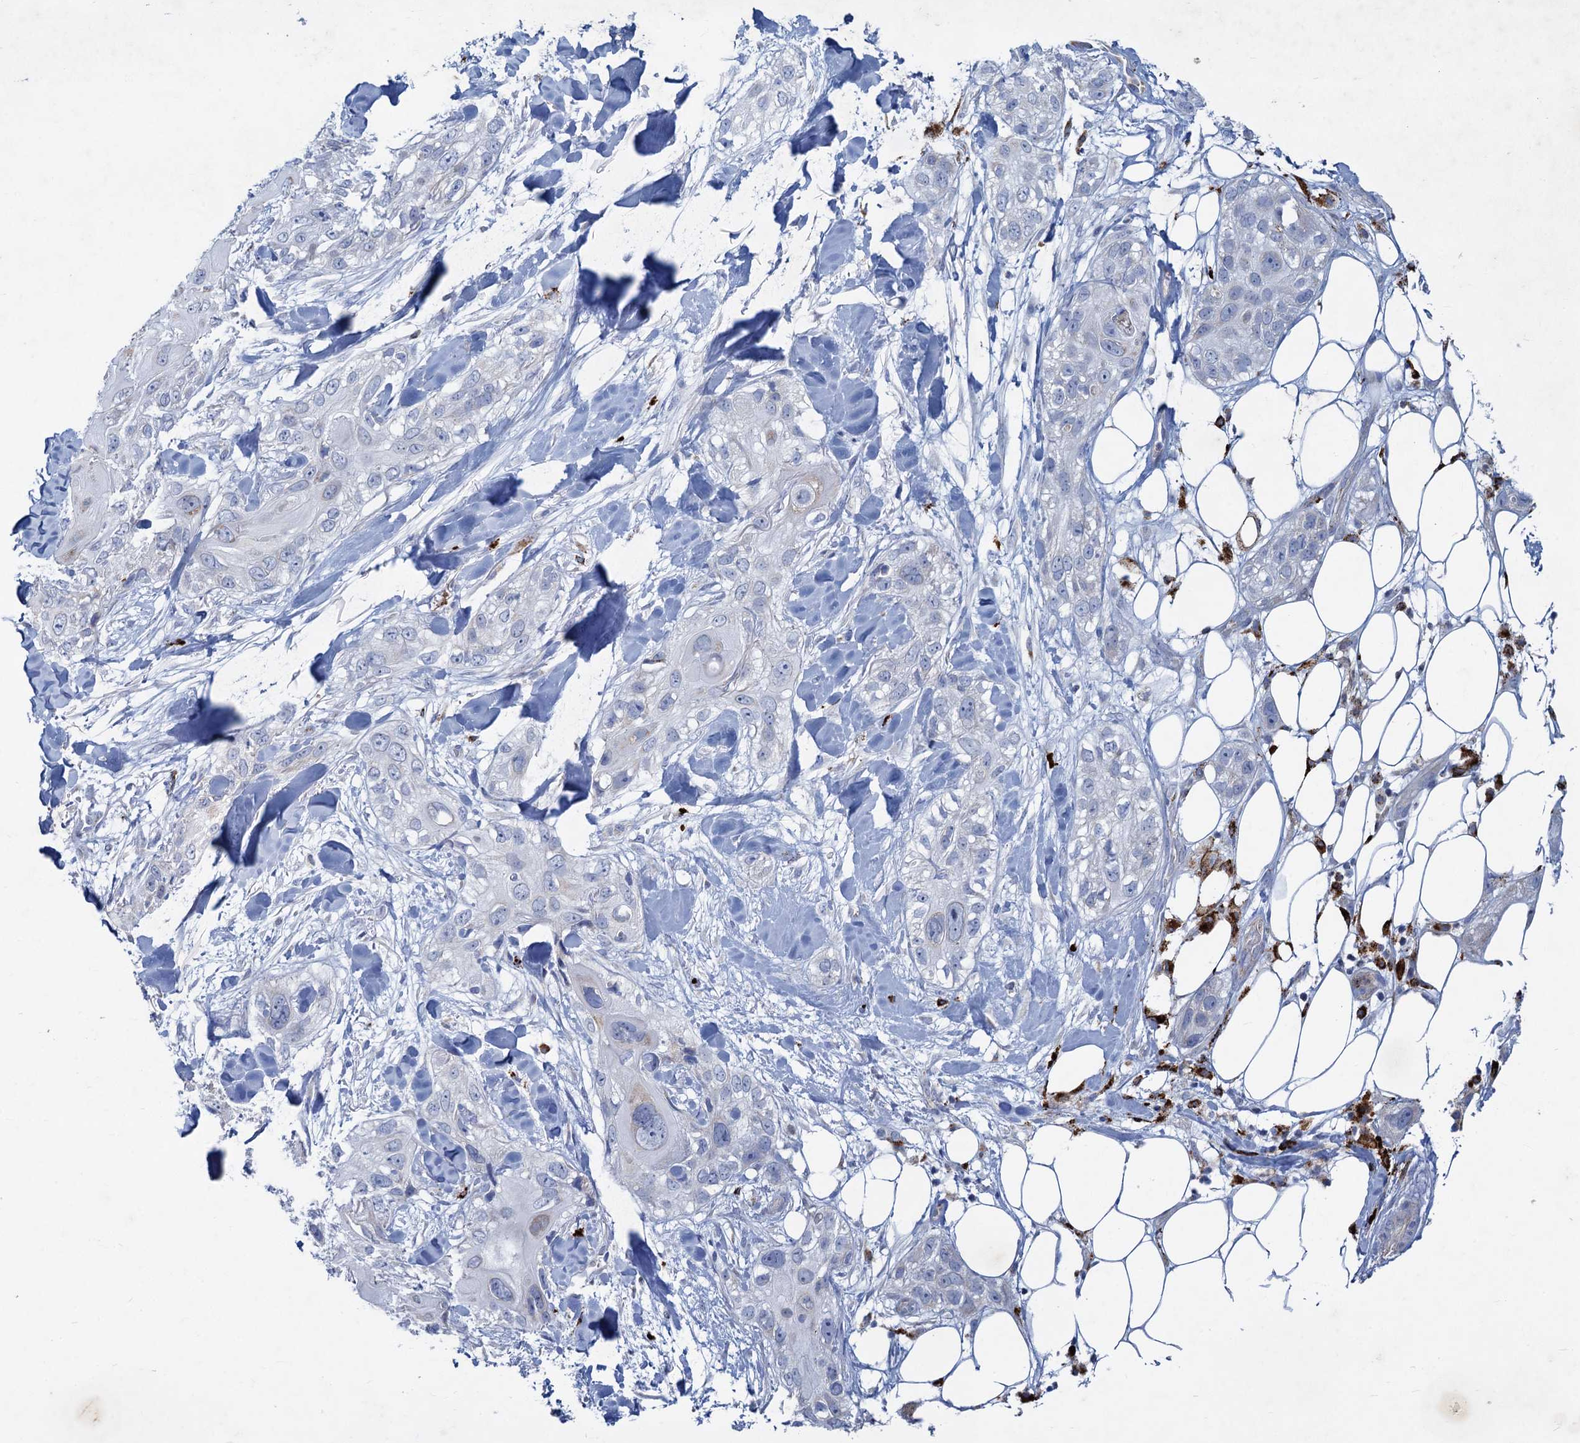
{"staining": {"intensity": "negative", "quantity": "none", "location": "none"}, "tissue": "skin cancer", "cell_type": "Tumor cells", "image_type": "cancer", "snomed": [{"axis": "morphology", "description": "Normal tissue, NOS"}, {"axis": "morphology", "description": "Squamous cell carcinoma, NOS"}, {"axis": "topography", "description": "Skin"}], "caption": "This is an immunohistochemistry (IHC) image of skin squamous cell carcinoma. There is no positivity in tumor cells.", "gene": "ANKS3", "patient": {"sex": "male", "age": 72}}